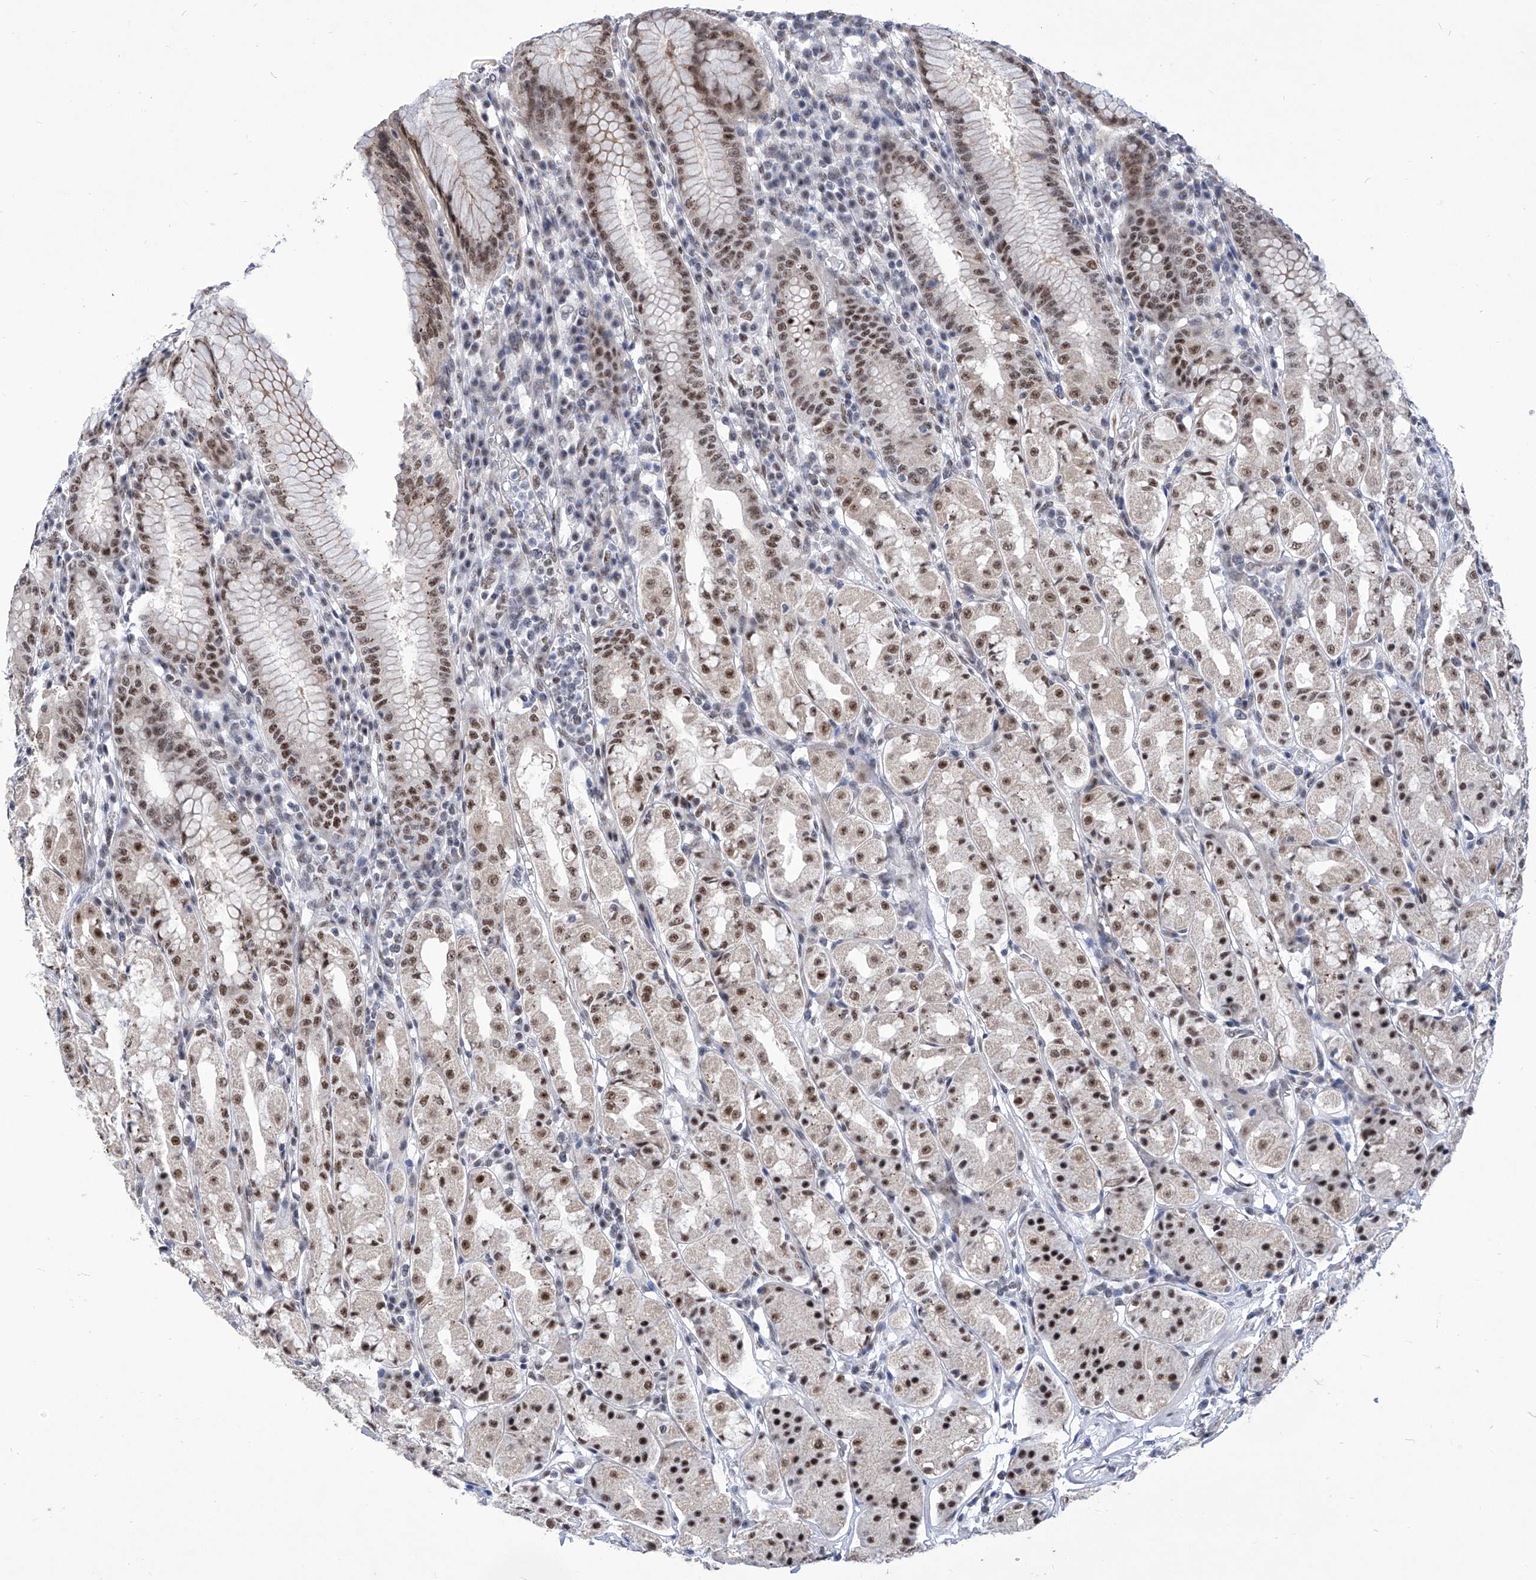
{"staining": {"intensity": "moderate", "quantity": ">75%", "location": "nuclear"}, "tissue": "stomach", "cell_type": "Glandular cells", "image_type": "normal", "snomed": [{"axis": "morphology", "description": "Normal tissue, NOS"}, {"axis": "topography", "description": "Stomach"}, {"axis": "topography", "description": "Stomach, lower"}], "caption": "Glandular cells exhibit moderate nuclear positivity in approximately >75% of cells in unremarkable stomach.", "gene": "SART1", "patient": {"sex": "female", "age": 56}}